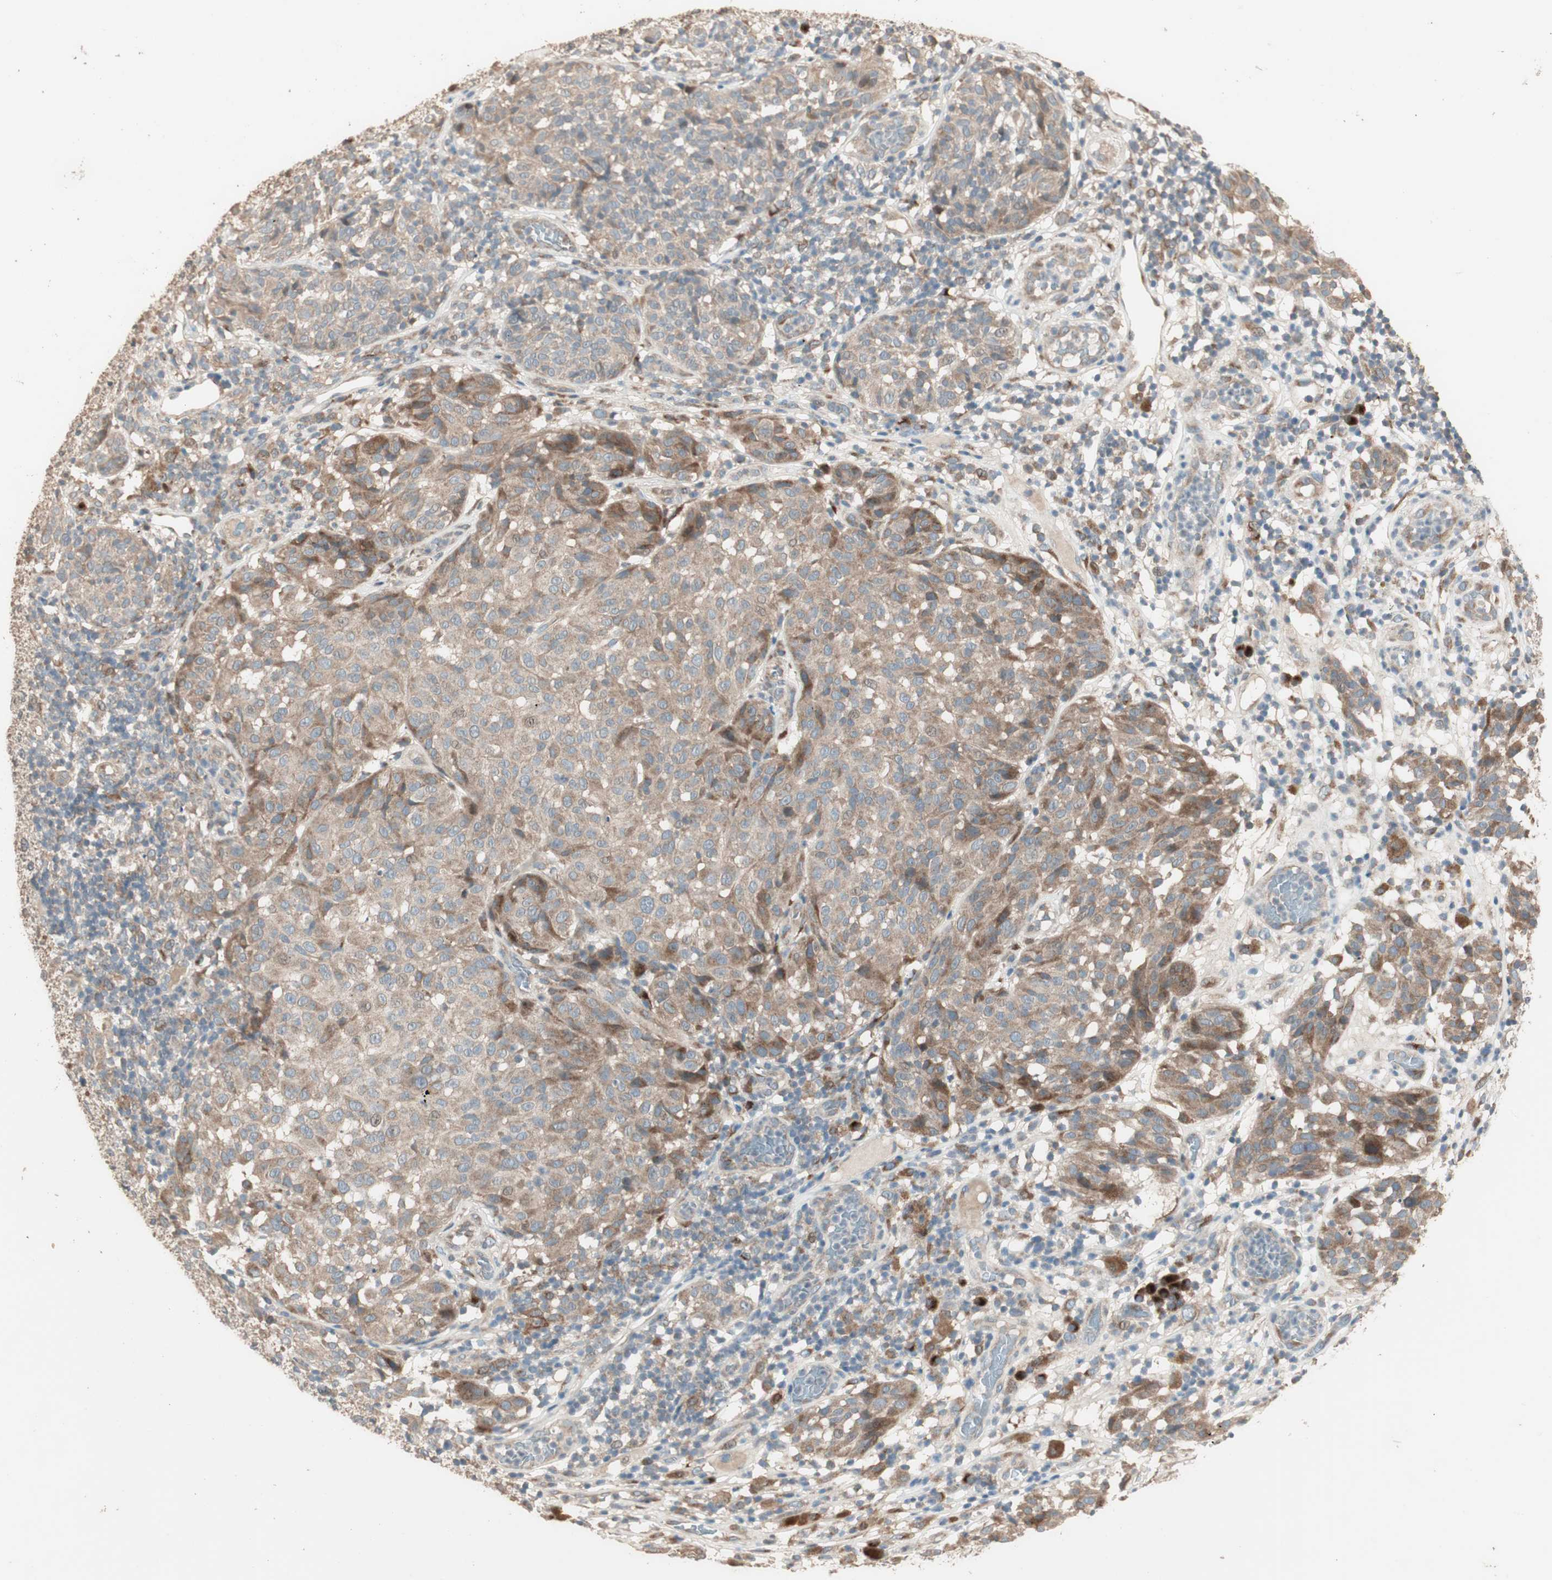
{"staining": {"intensity": "moderate", "quantity": ">75%", "location": "cytoplasmic/membranous"}, "tissue": "melanoma", "cell_type": "Tumor cells", "image_type": "cancer", "snomed": [{"axis": "morphology", "description": "Malignant melanoma, NOS"}, {"axis": "topography", "description": "Skin"}], "caption": "High-power microscopy captured an immunohistochemistry image of melanoma, revealing moderate cytoplasmic/membranous expression in approximately >75% of tumor cells.", "gene": "RARRES1", "patient": {"sex": "female", "age": 46}}